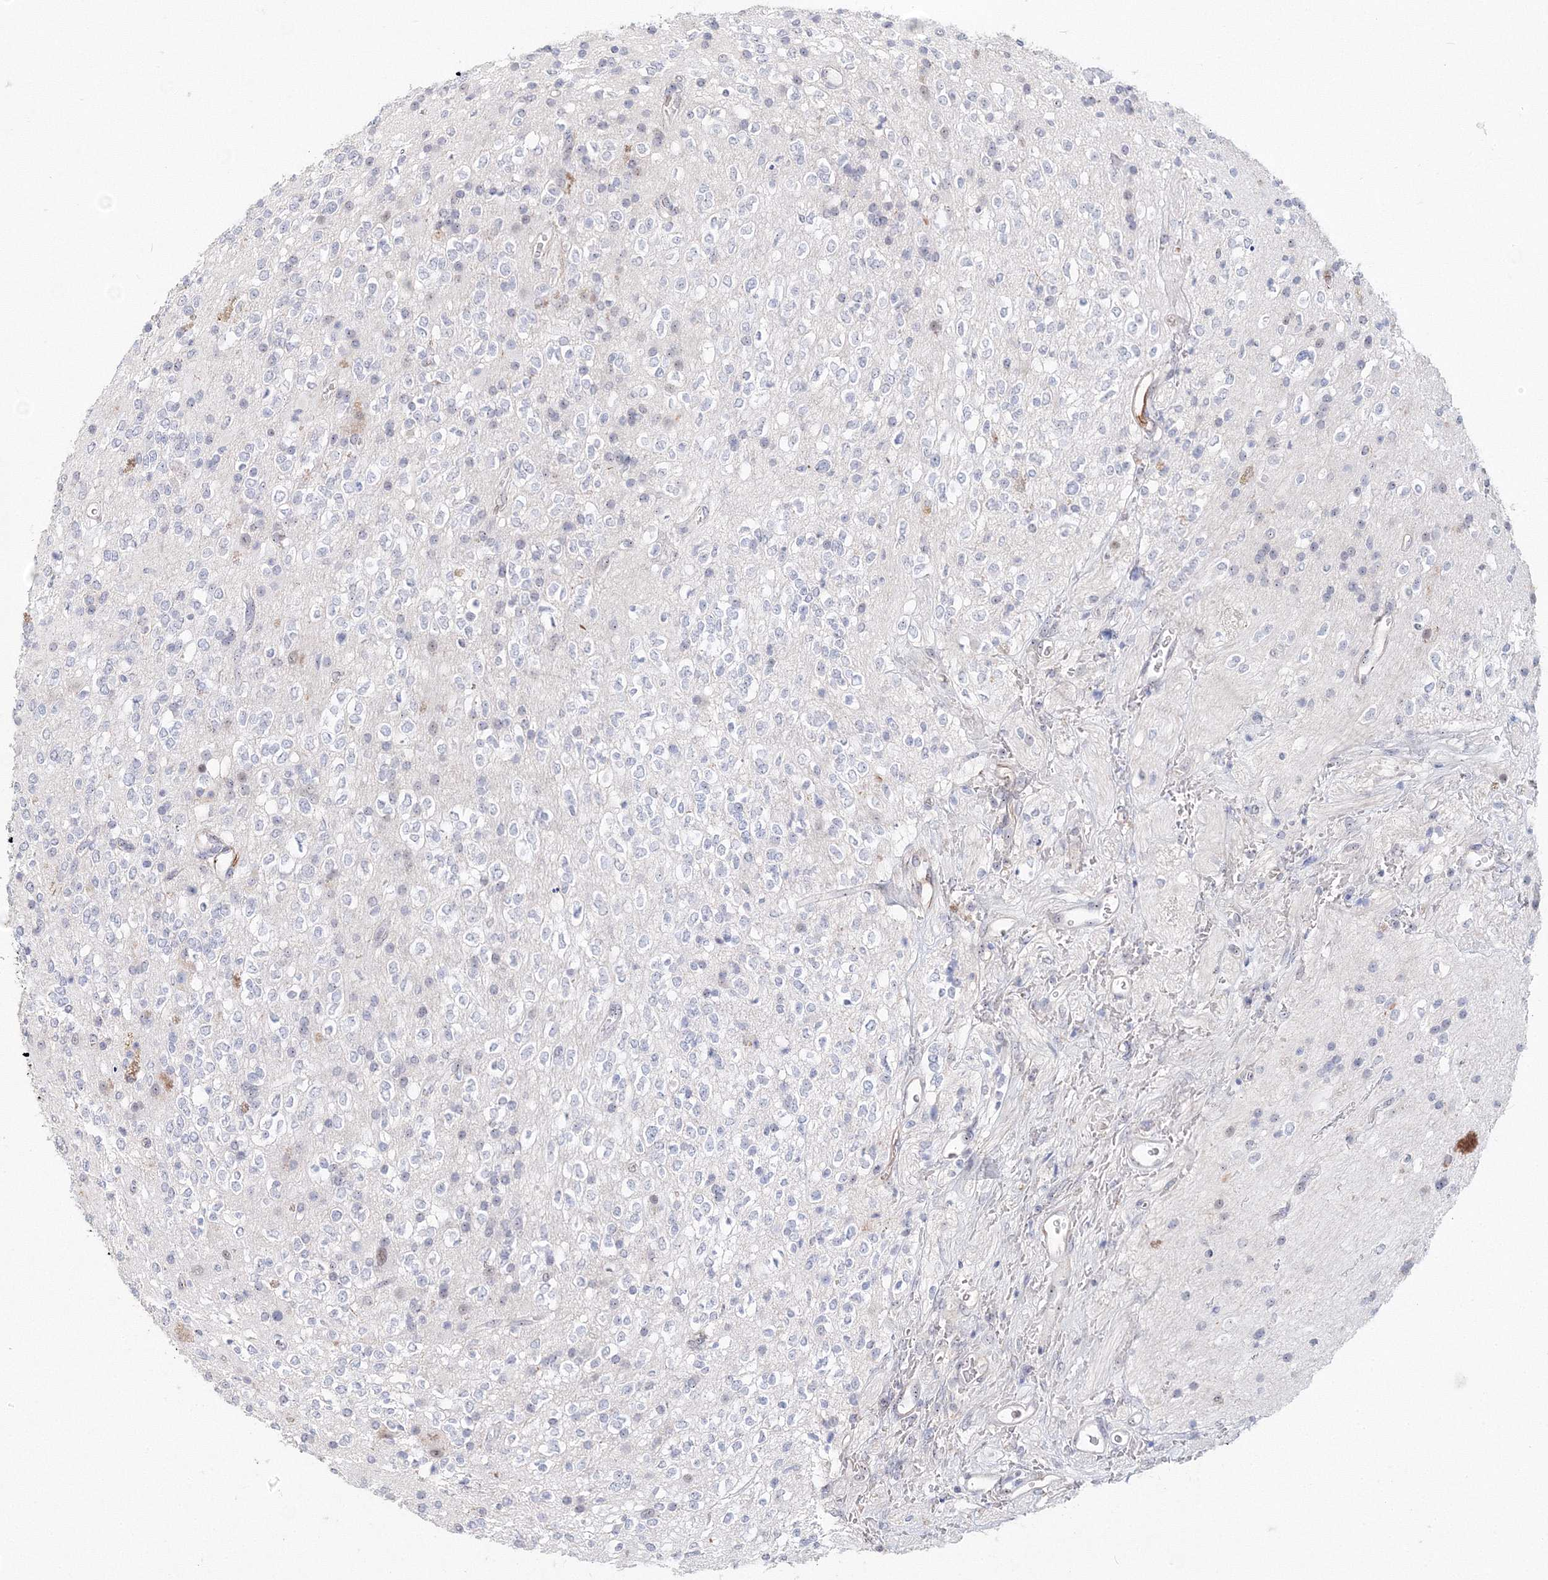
{"staining": {"intensity": "negative", "quantity": "none", "location": "none"}, "tissue": "glioma", "cell_type": "Tumor cells", "image_type": "cancer", "snomed": [{"axis": "morphology", "description": "Glioma, malignant, High grade"}, {"axis": "topography", "description": "Brain"}], "caption": "Protein analysis of high-grade glioma (malignant) reveals no significant staining in tumor cells.", "gene": "SIRT7", "patient": {"sex": "male", "age": 34}}